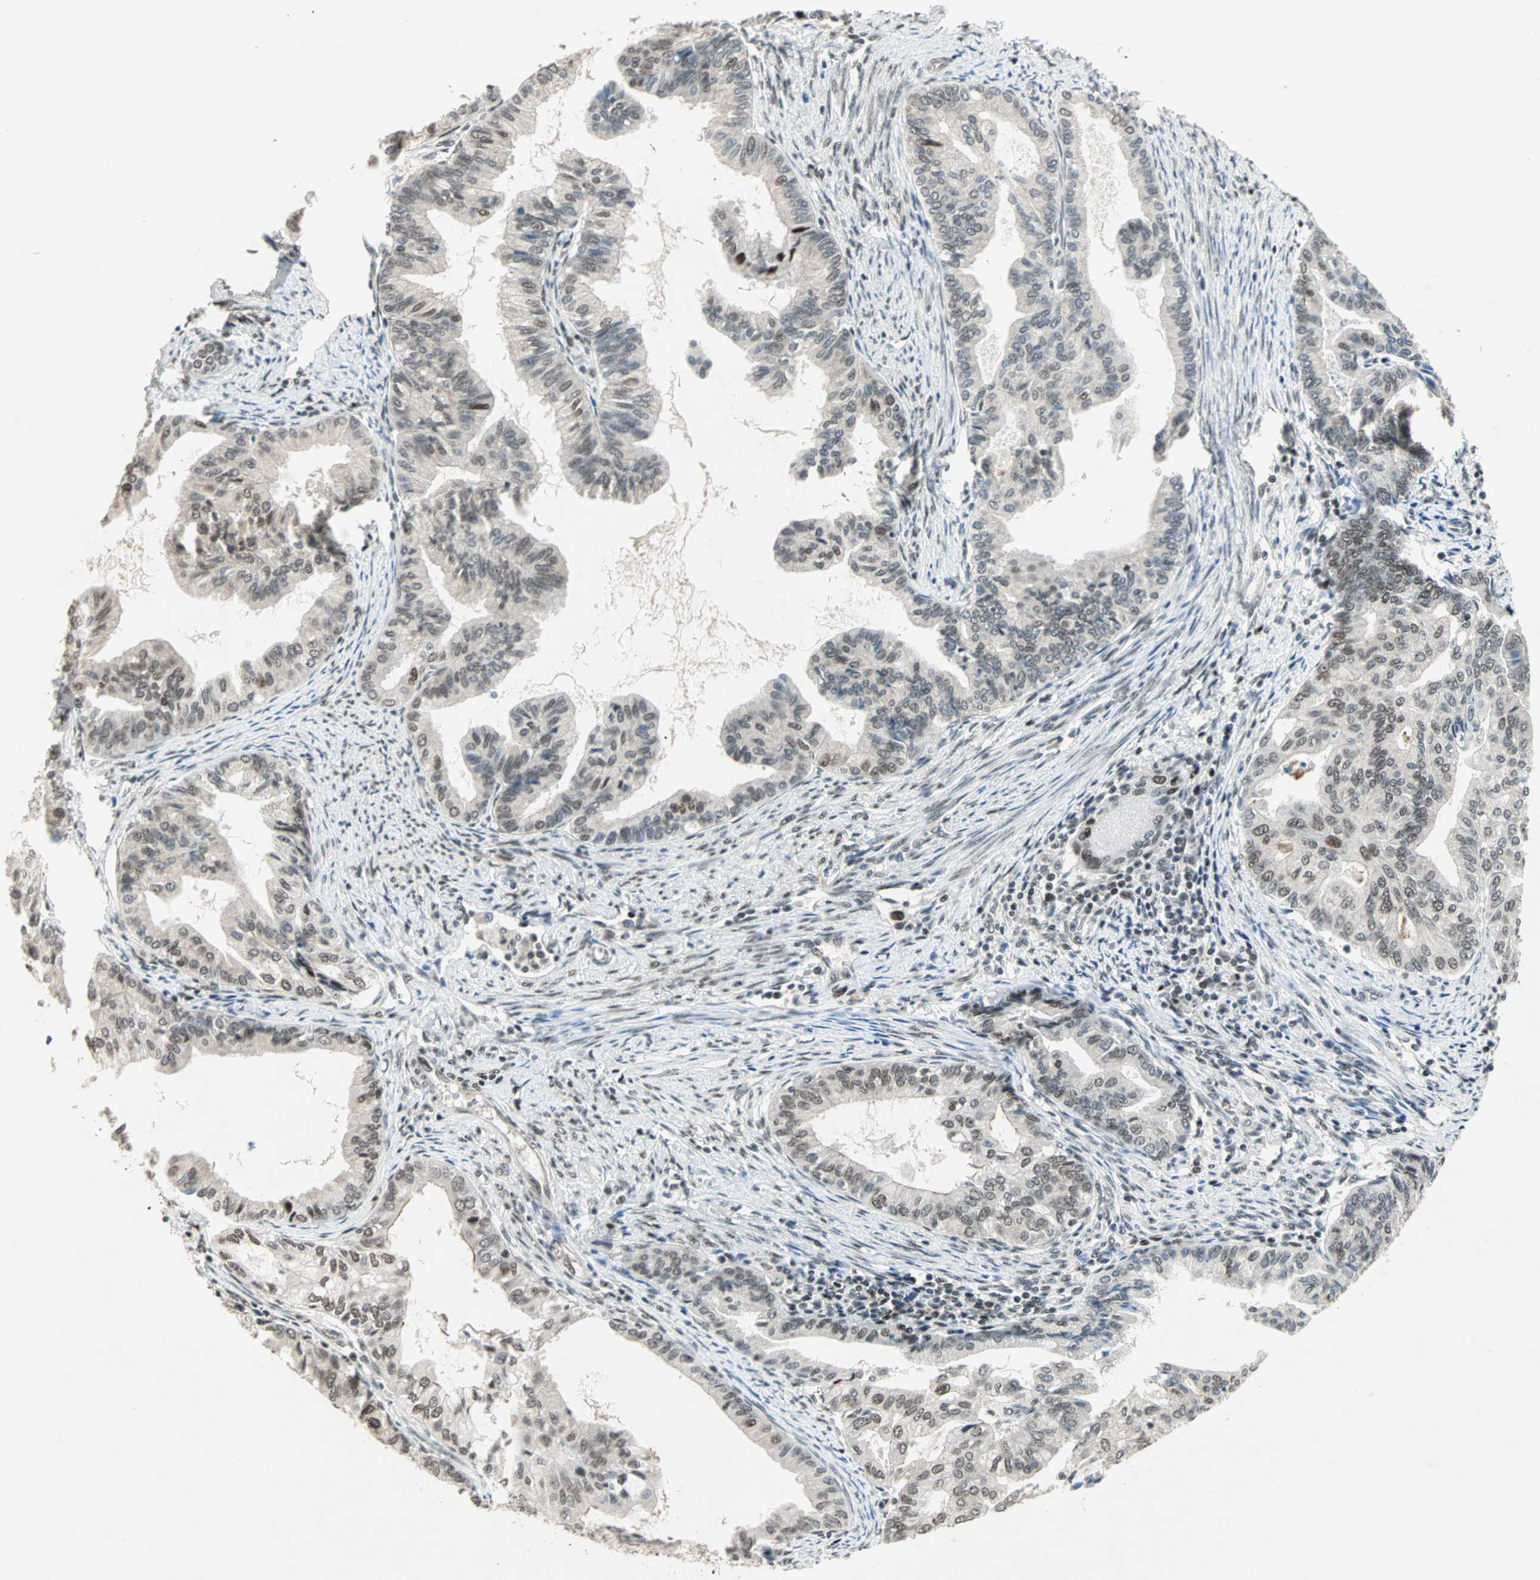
{"staining": {"intensity": "moderate", "quantity": "25%-75%", "location": "nuclear"}, "tissue": "endometrial cancer", "cell_type": "Tumor cells", "image_type": "cancer", "snomed": [{"axis": "morphology", "description": "Adenocarcinoma, NOS"}, {"axis": "topography", "description": "Endometrium"}], "caption": "High-power microscopy captured an IHC image of endometrial cancer, revealing moderate nuclear expression in about 25%-75% of tumor cells. (DAB = brown stain, brightfield microscopy at high magnification).", "gene": "MDC1", "patient": {"sex": "female", "age": 86}}